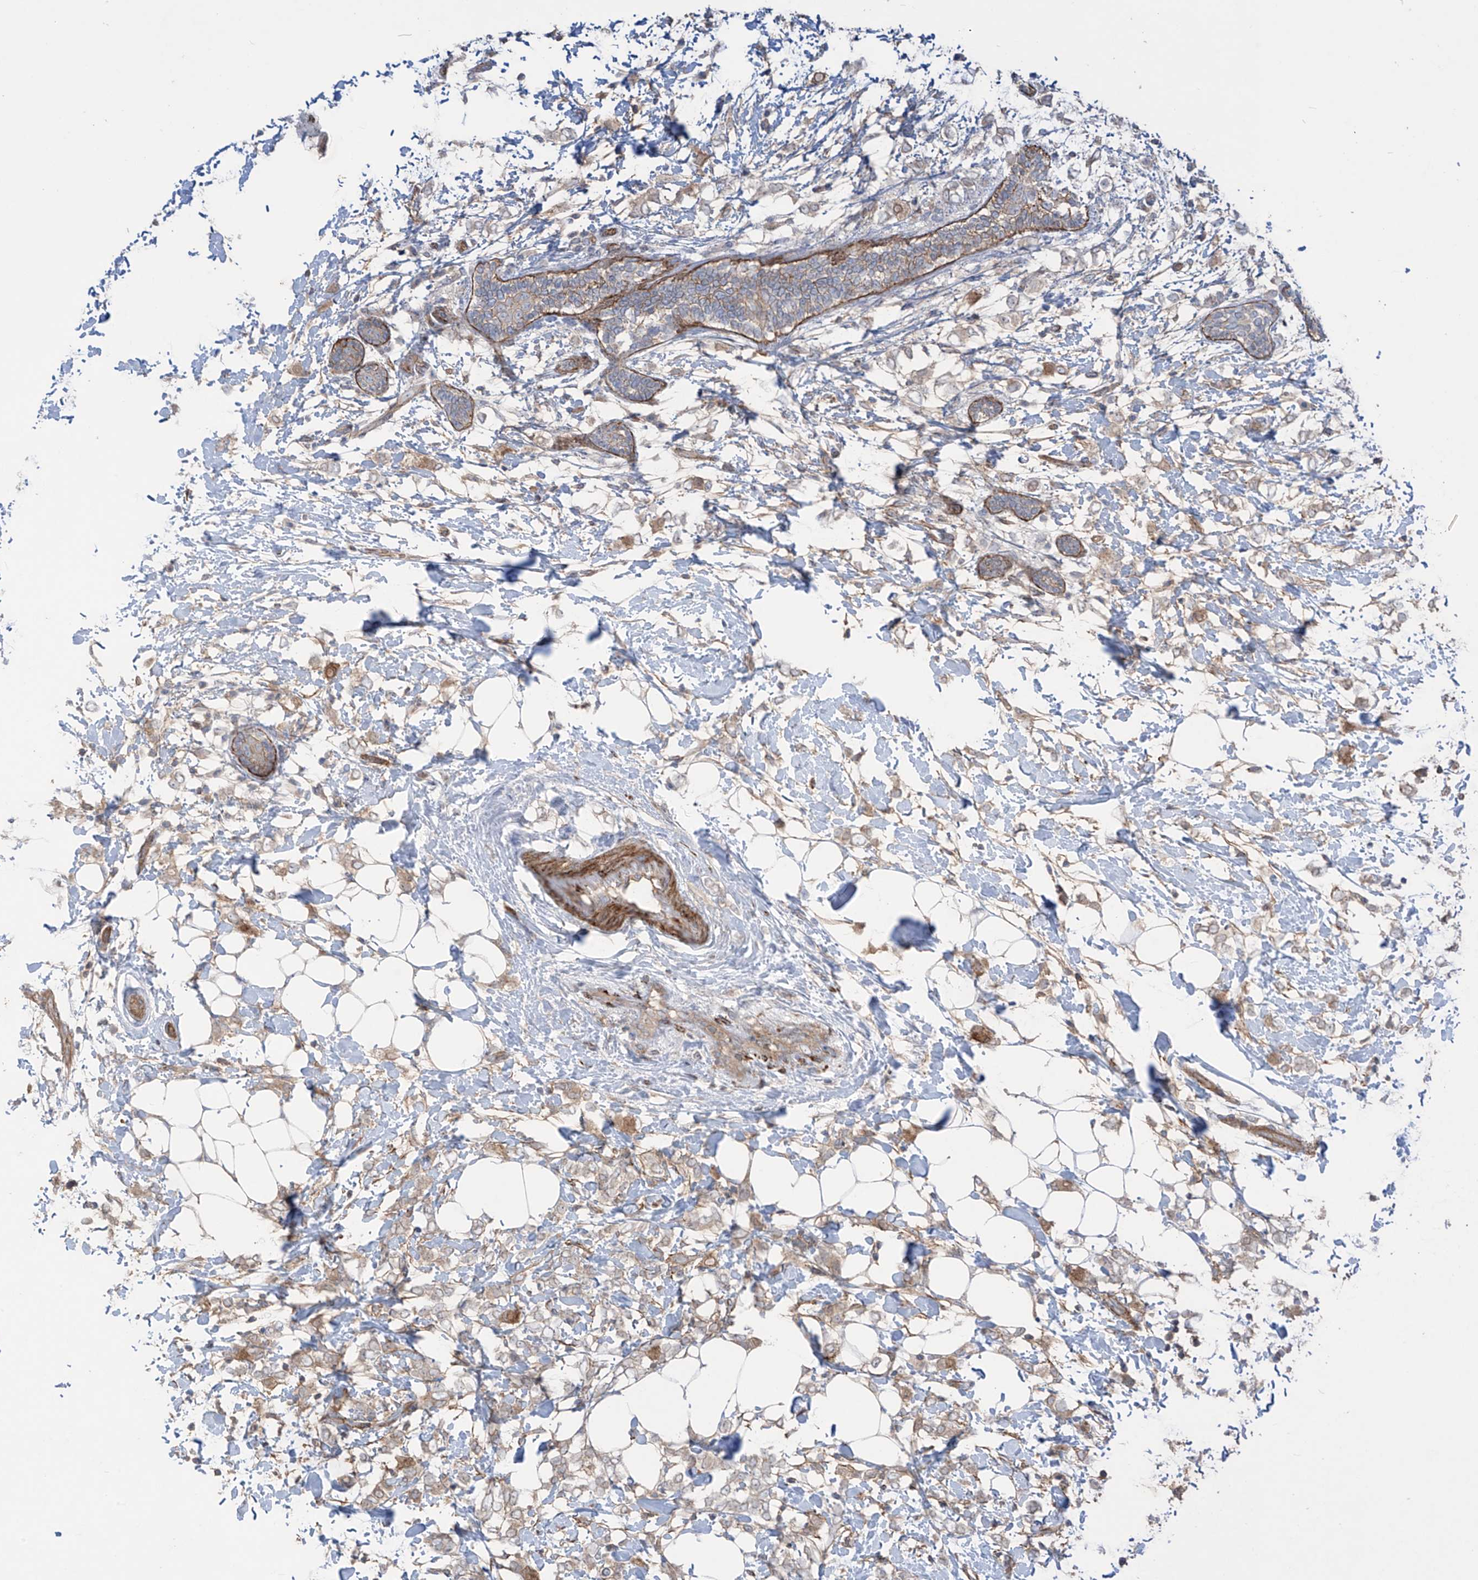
{"staining": {"intensity": "weak", "quantity": ">75%", "location": "cytoplasmic/membranous"}, "tissue": "breast cancer", "cell_type": "Tumor cells", "image_type": "cancer", "snomed": [{"axis": "morphology", "description": "Normal tissue, NOS"}, {"axis": "morphology", "description": "Lobular carcinoma"}, {"axis": "topography", "description": "Breast"}], "caption": "Protein staining of breast lobular carcinoma tissue shows weak cytoplasmic/membranous positivity in approximately >75% of tumor cells. (DAB (3,3'-diaminobenzidine) IHC with brightfield microscopy, high magnification).", "gene": "TRMU", "patient": {"sex": "female", "age": 47}}